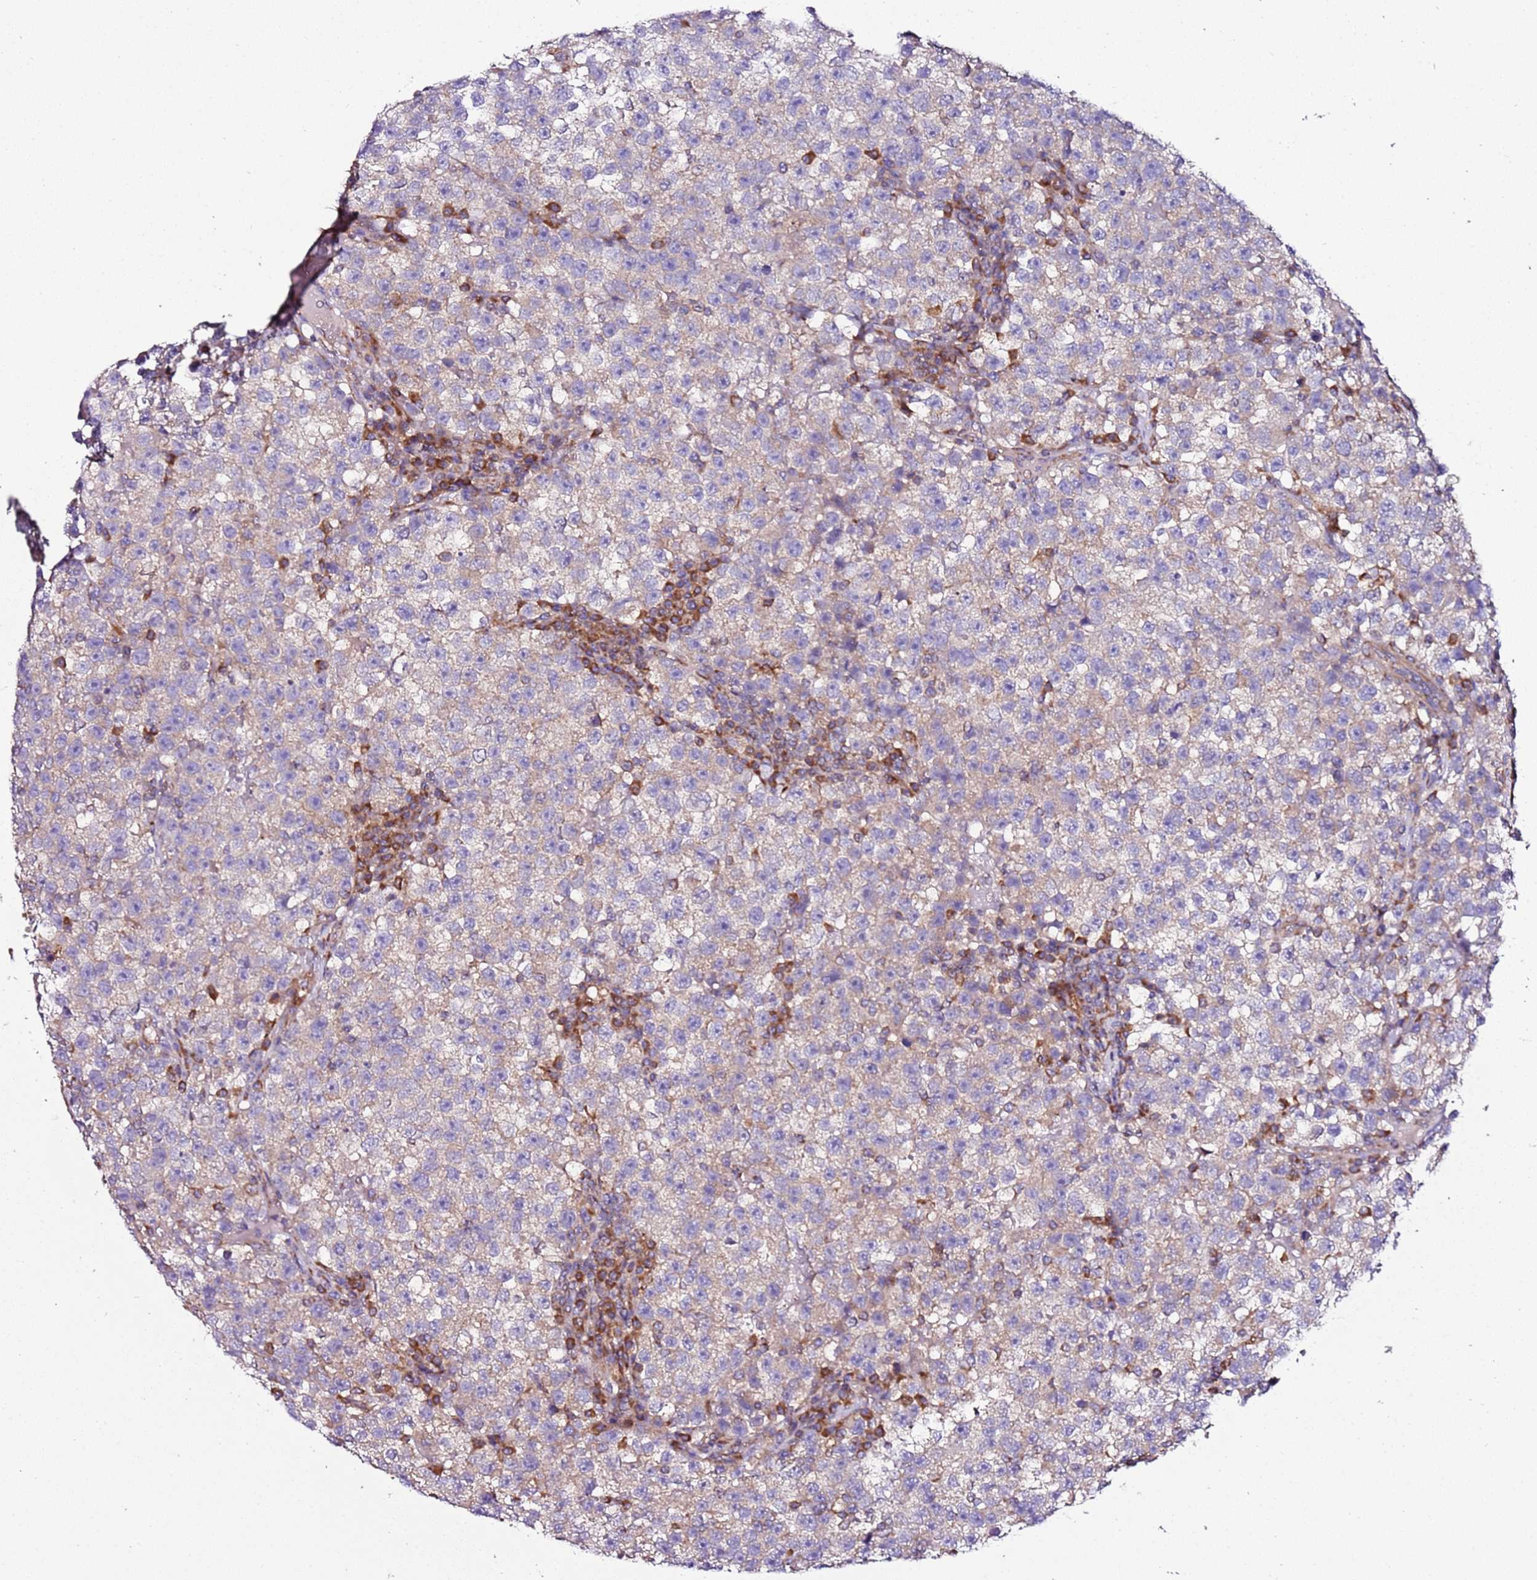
{"staining": {"intensity": "weak", "quantity": "<25%", "location": "cytoplasmic/membranous"}, "tissue": "testis cancer", "cell_type": "Tumor cells", "image_type": "cancer", "snomed": [{"axis": "morphology", "description": "Seminoma, NOS"}, {"axis": "topography", "description": "Testis"}], "caption": "A histopathology image of human testis cancer (seminoma) is negative for staining in tumor cells. Nuclei are stained in blue.", "gene": "C19orf12", "patient": {"sex": "male", "age": 22}}